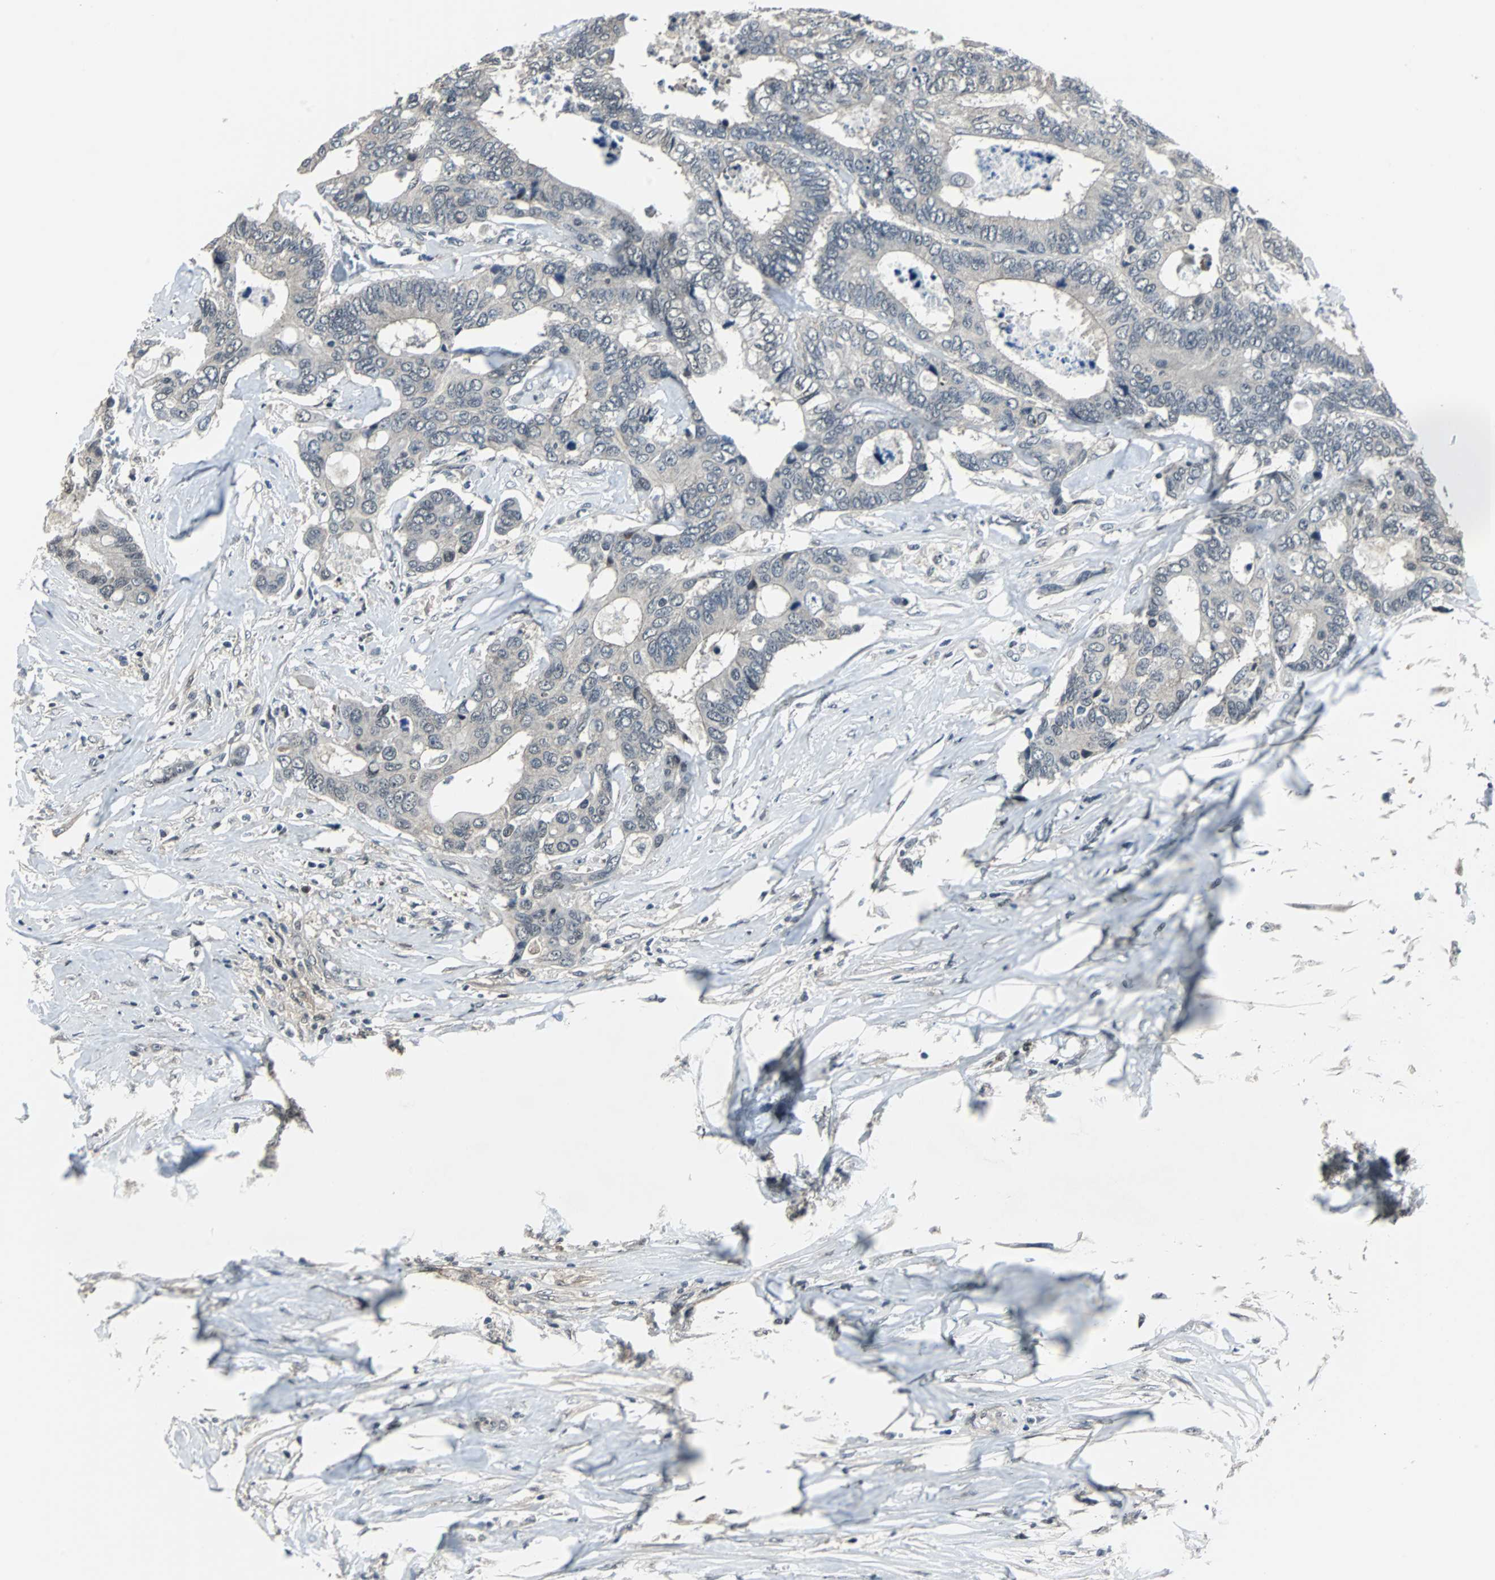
{"staining": {"intensity": "negative", "quantity": "none", "location": "none"}, "tissue": "colorectal cancer", "cell_type": "Tumor cells", "image_type": "cancer", "snomed": [{"axis": "morphology", "description": "Adenocarcinoma, NOS"}, {"axis": "topography", "description": "Rectum"}], "caption": "IHC of colorectal cancer shows no expression in tumor cells.", "gene": "MKX", "patient": {"sex": "male", "age": 55}}